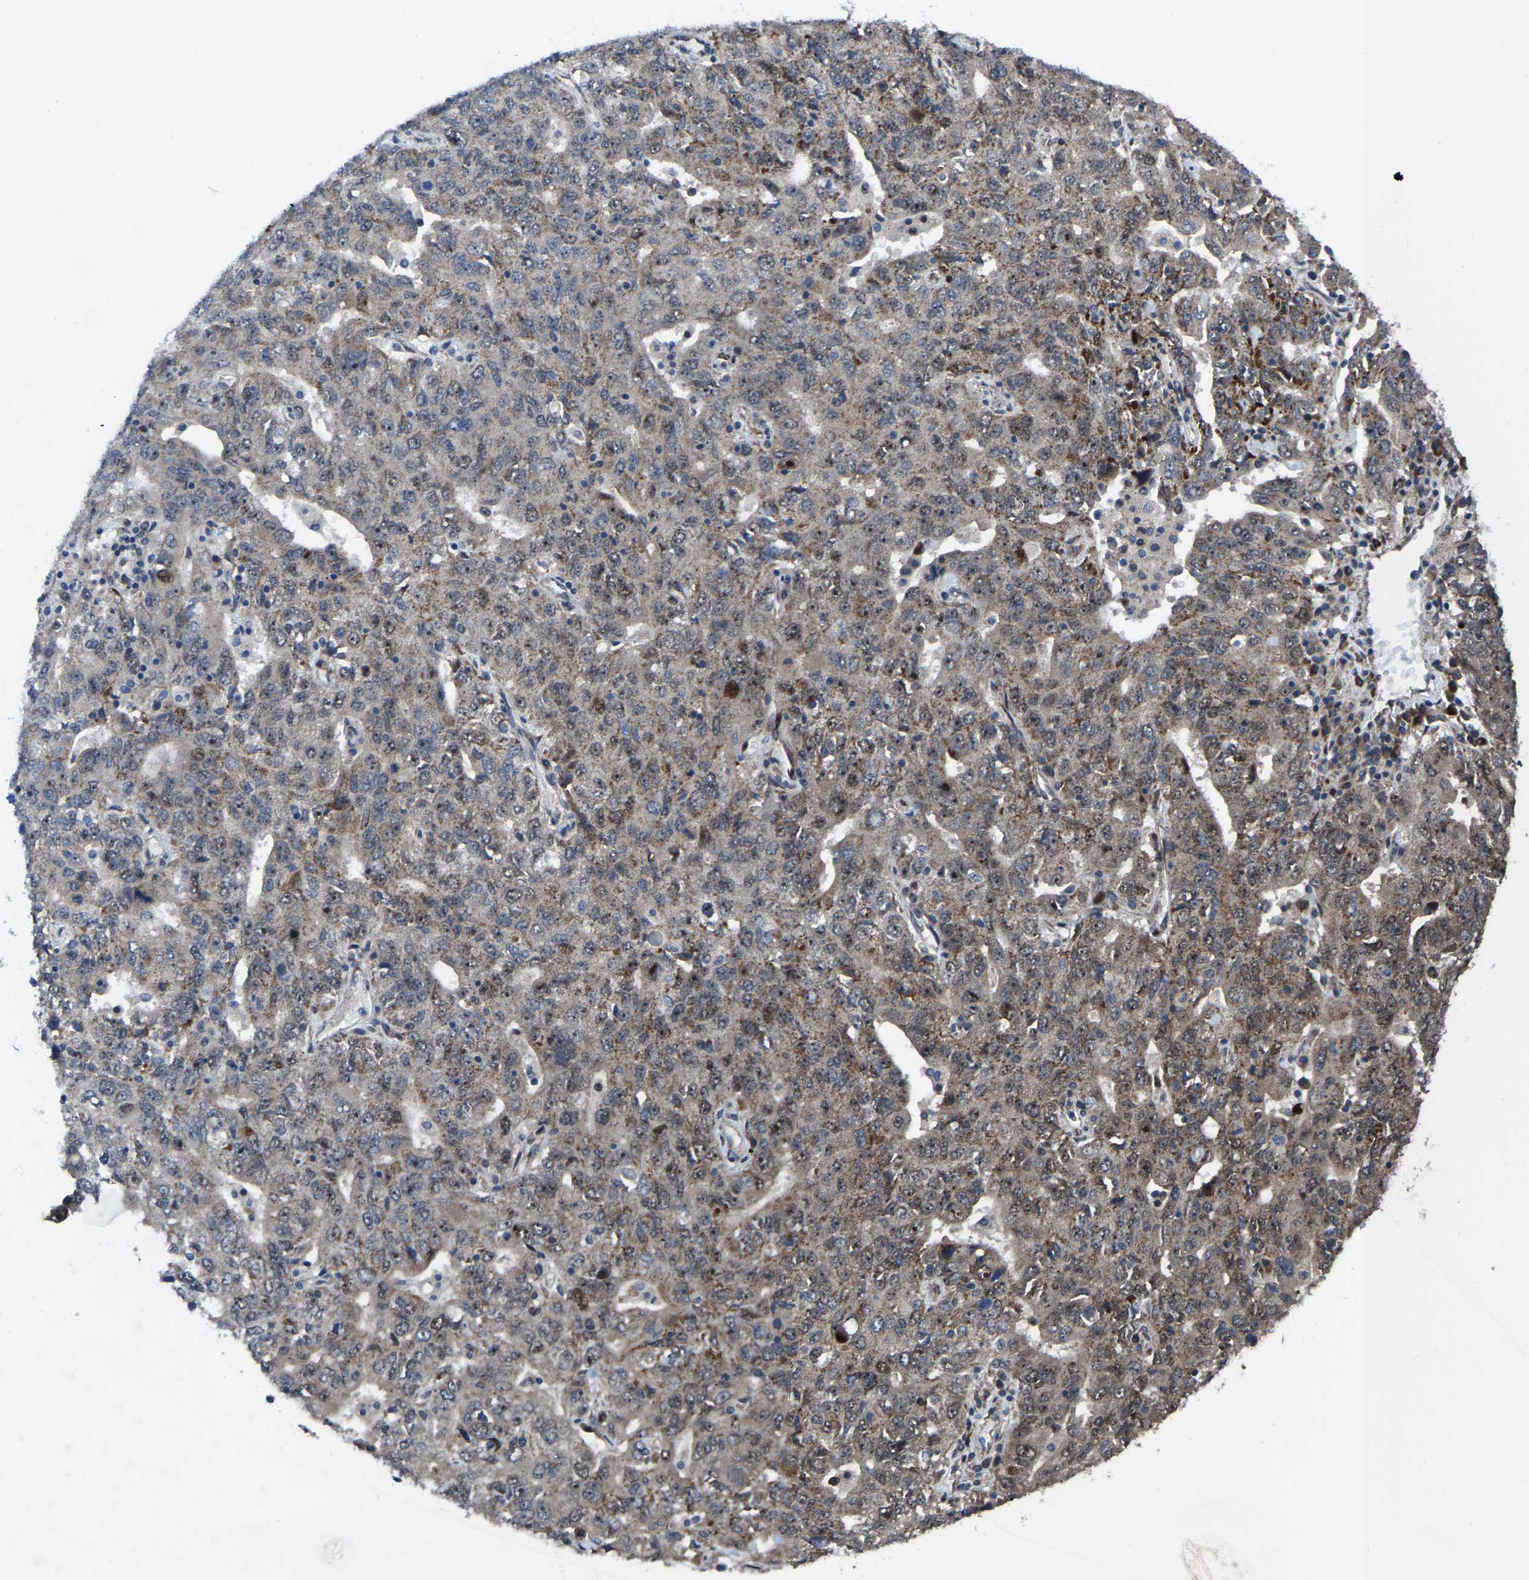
{"staining": {"intensity": "weak", "quantity": "<25%", "location": "cytoplasmic/membranous"}, "tissue": "ovarian cancer", "cell_type": "Tumor cells", "image_type": "cancer", "snomed": [{"axis": "morphology", "description": "Carcinoma, endometroid"}, {"axis": "topography", "description": "Ovary"}], "caption": "Immunohistochemistry (IHC) histopathology image of neoplastic tissue: ovarian cancer stained with DAB shows no significant protein staining in tumor cells.", "gene": "HAUS6", "patient": {"sex": "female", "age": 62}}